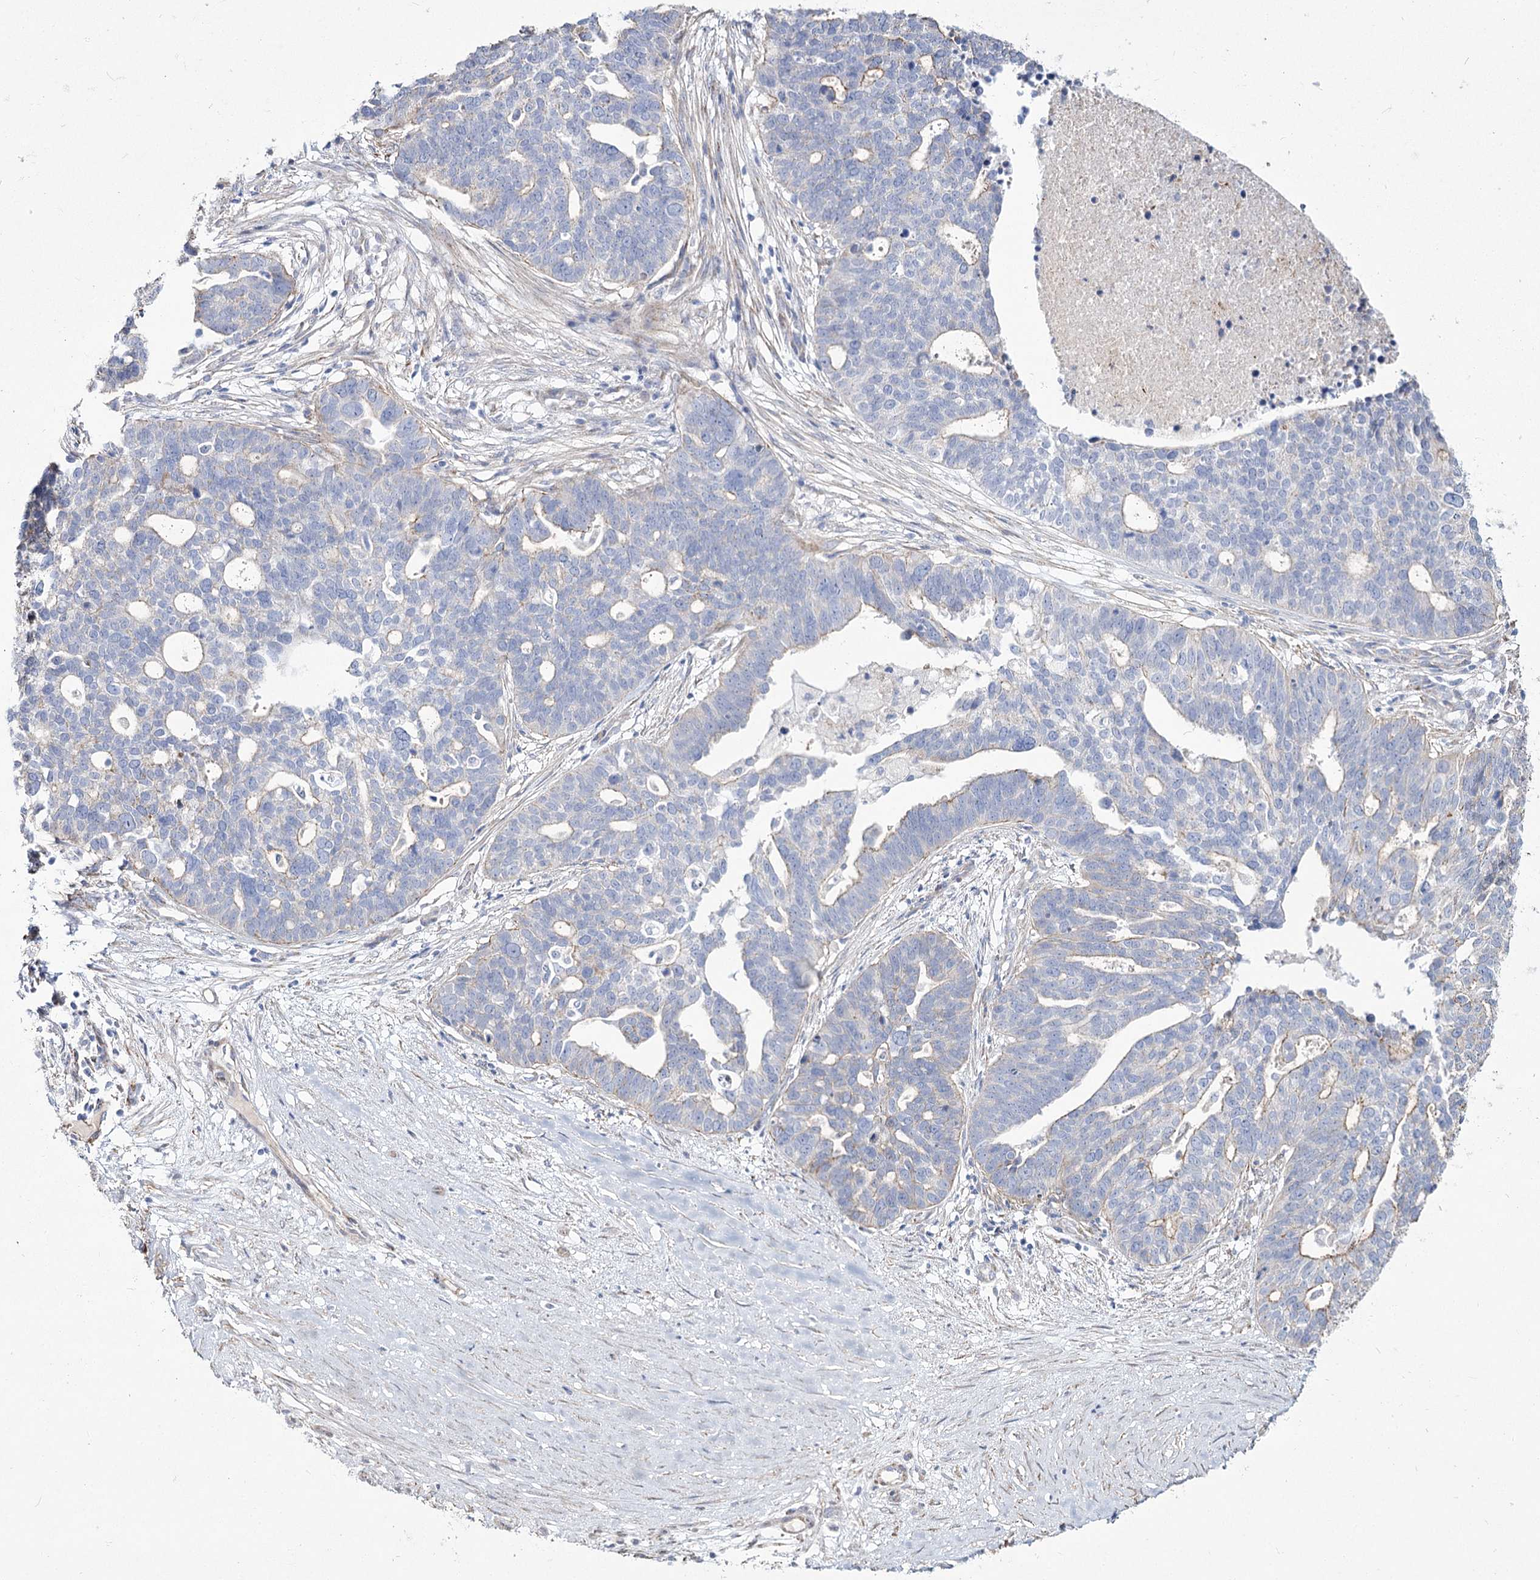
{"staining": {"intensity": "weak", "quantity": "<25%", "location": "cytoplasmic/membranous"}, "tissue": "ovarian cancer", "cell_type": "Tumor cells", "image_type": "cancer", "snomed": [{"axis": "morphology", "description": "Cystadenocarcinoma, serous, NOS"}, {"axis": "topography", "description": "Ovary"}], "caption": "Immunohistochemistry of ovarian cancer (serous cystadenocarcinoma) displays no expression in tumor cells. (Immunohistochemistry (ihc), brightfield microscopy, high magnification).", "gene": "ME3", "patient": {"sex": "female", "age": 59}}